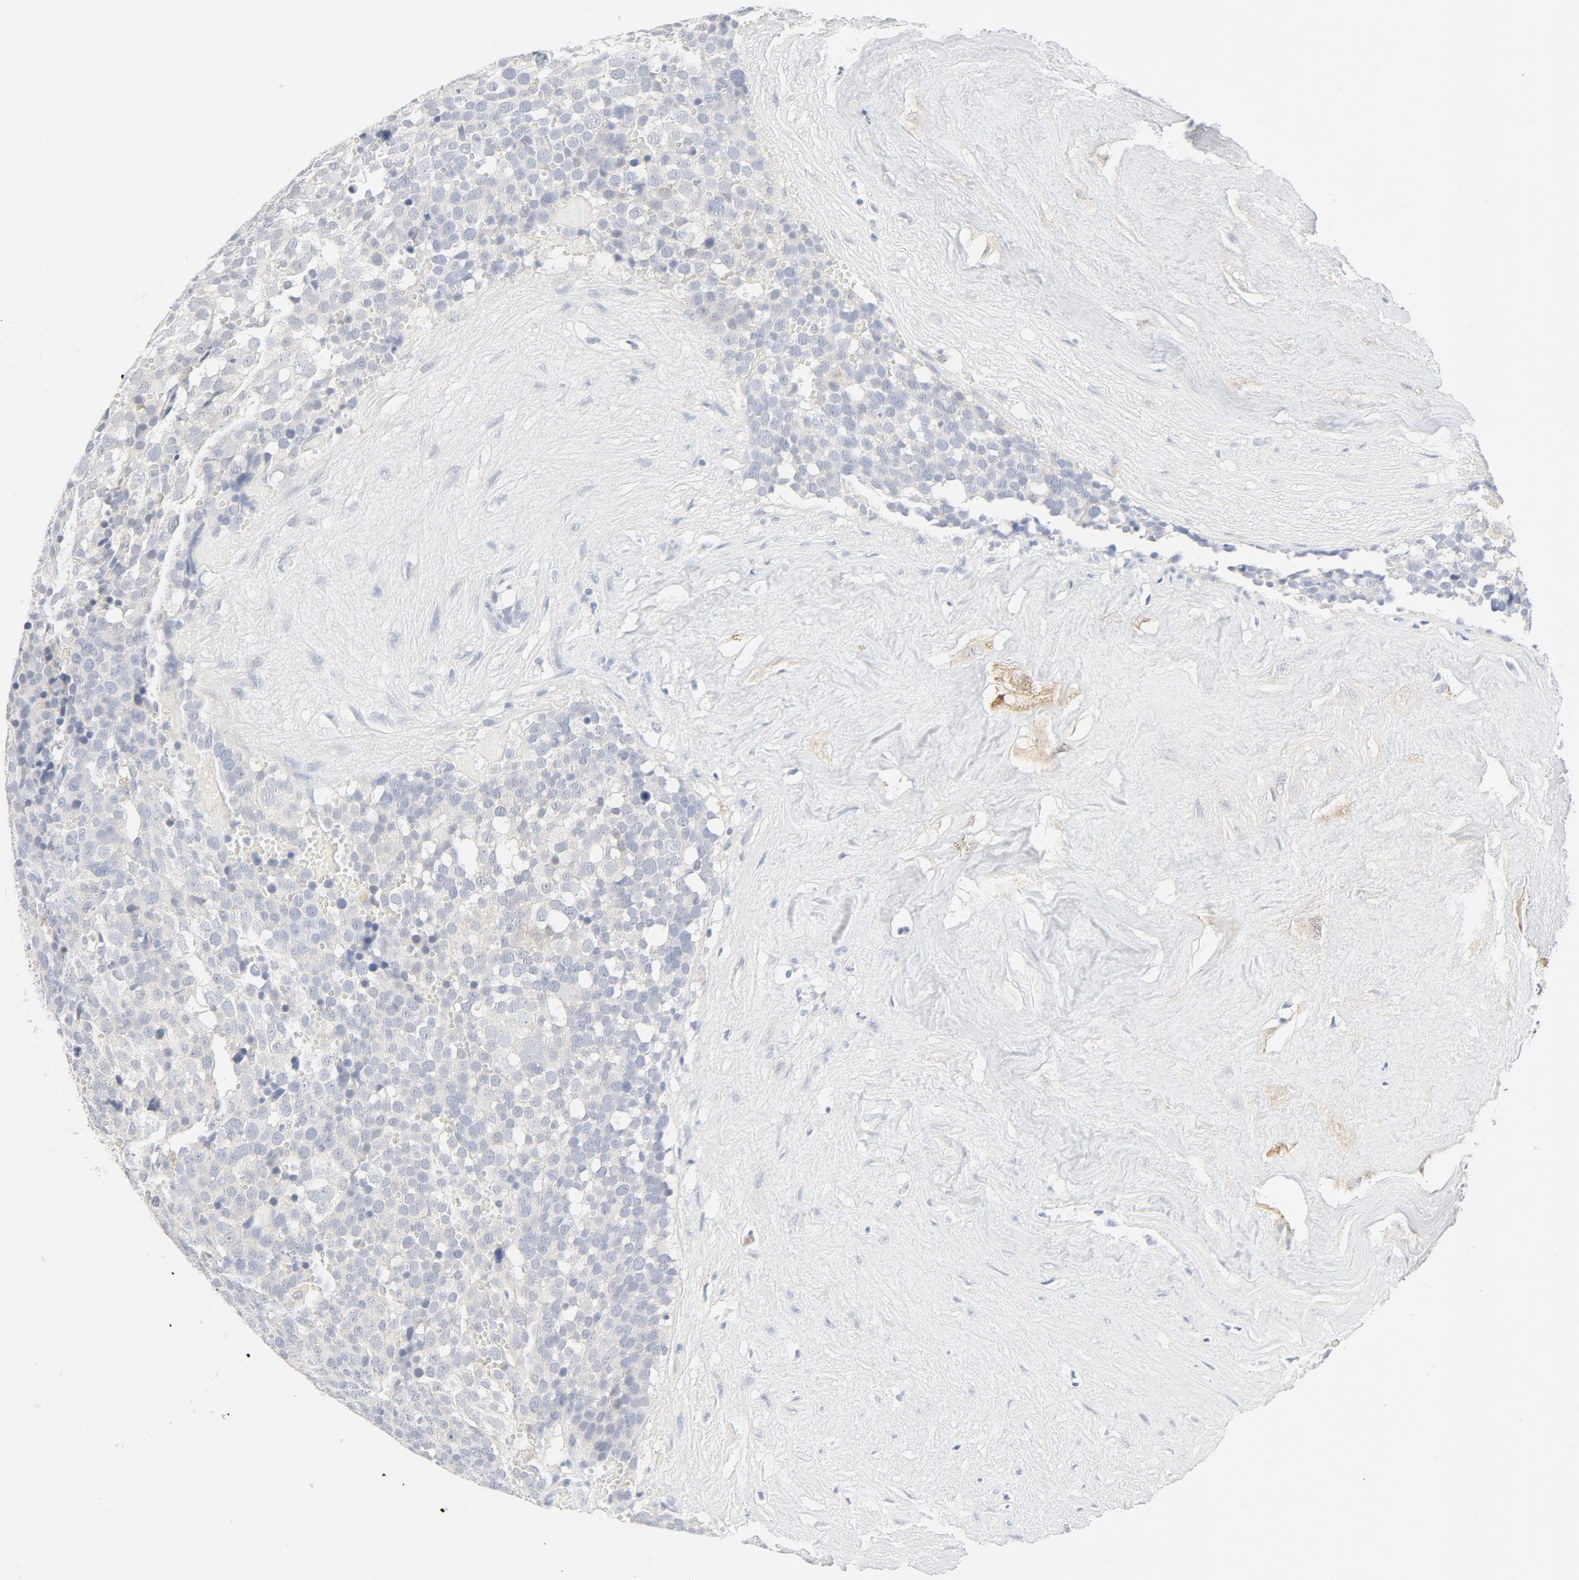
{"staining": {"intensity": "negative", "quantity": "none", "location": "none"}, "tissue": "testis cancer", "cell_type": "Tumor cells", "image_type": "cancer", "snomed": [{"axis": "morphology", "description": "Seminoma, NOS"}, {"axis": "topography", "description": "Testis"}], "caption": "A high-resolution histopathology image shows IHC staining of testis seminoma, which reveals no significant positivity in tumor cells. (Stains: DAB immunohistochemistry (IHC) with hematoxylin counter stain, Microscopy: brightfield microscopy at high magnification).", "gene": "PGM1", "patient": {"sex": "male", "age": 71}}